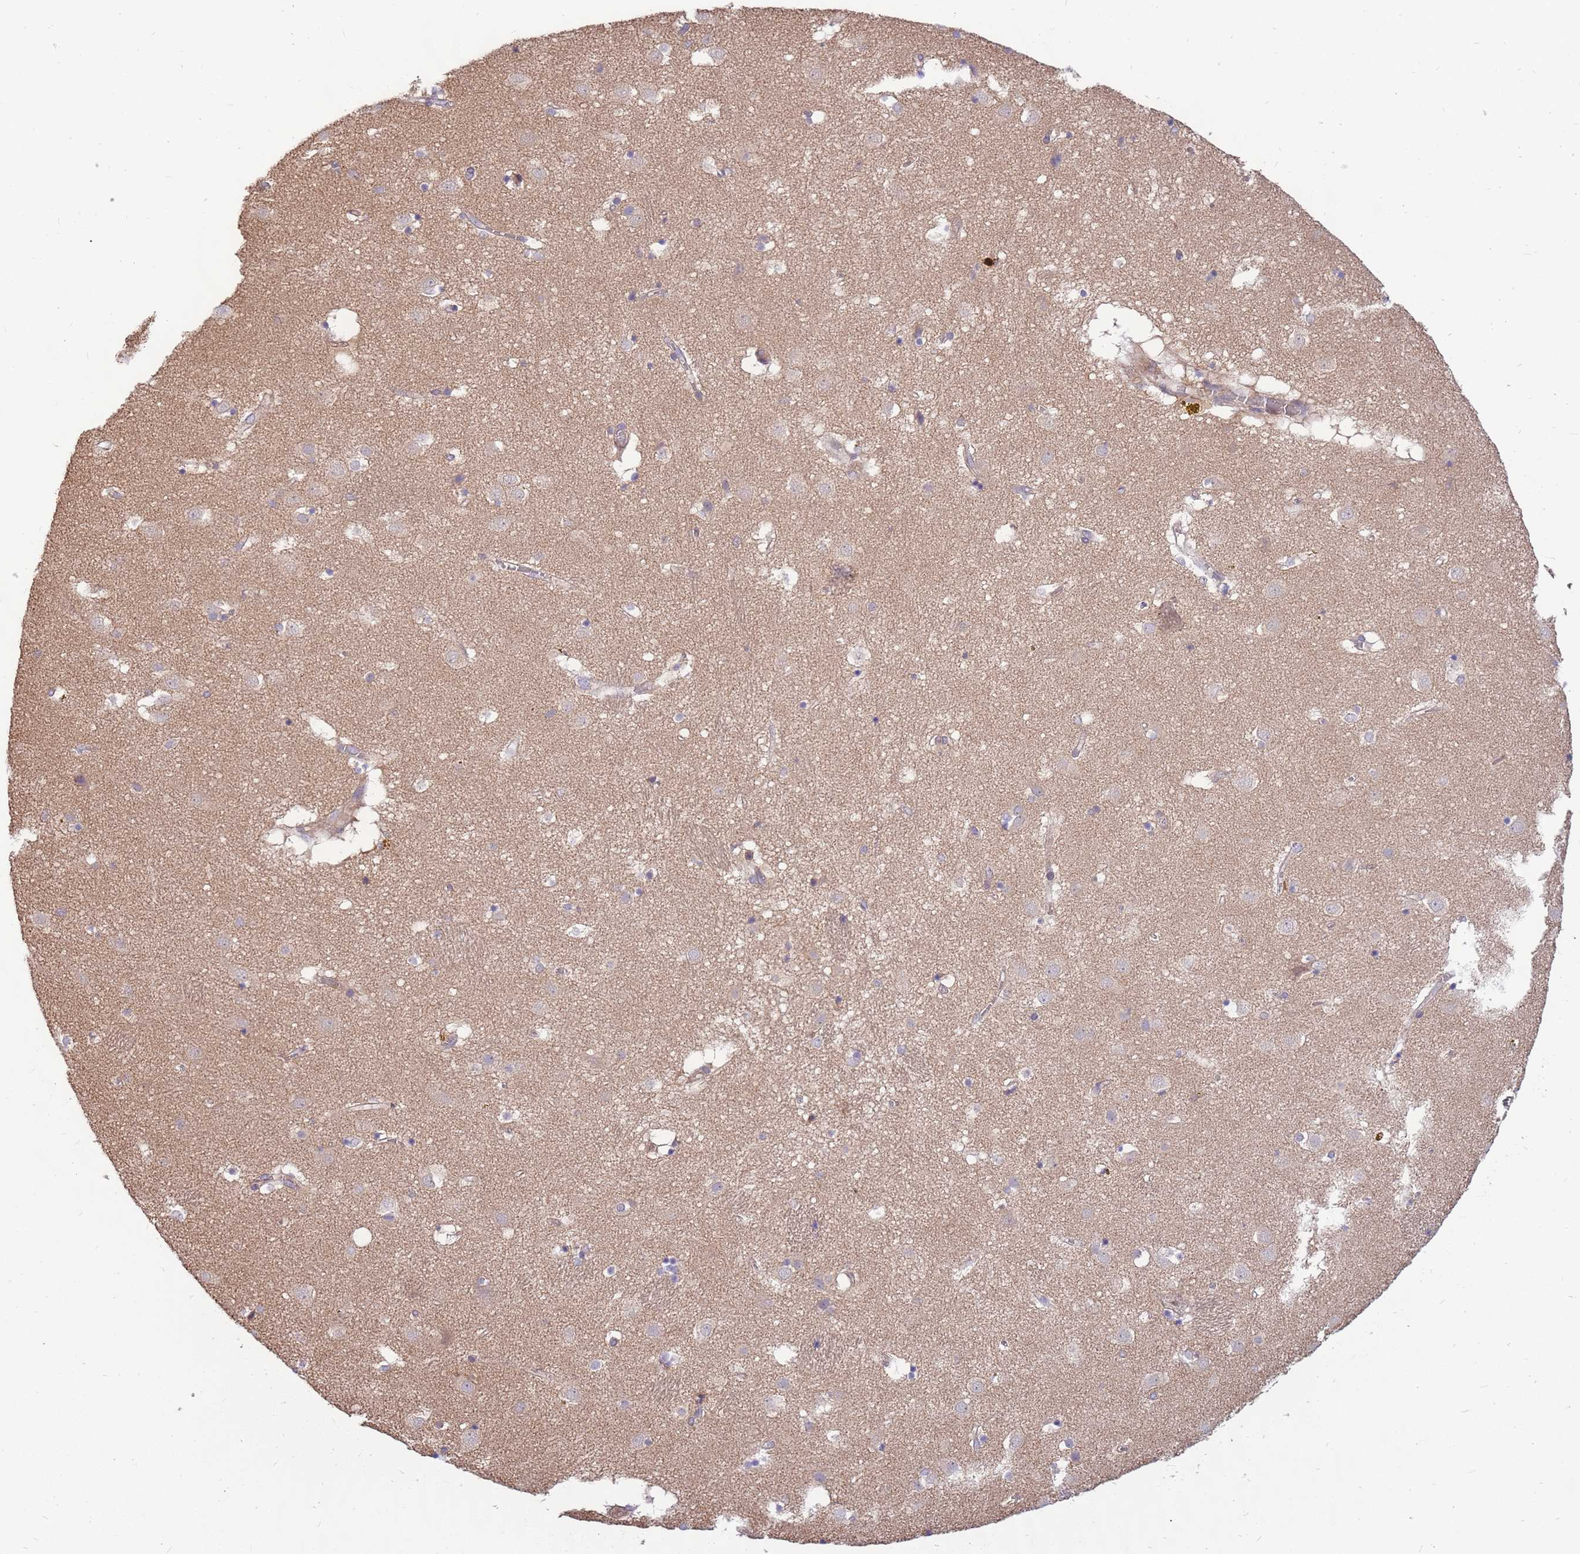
{"staining": {"intensity": "negative", "quantity": "none", "location": "none"}, "tissue": "caudate", "cell_type": "Glial cells", "image_type": "normal", "snomed": [{"axis": "morphology", "description": "Normal tissue, NOS"}, {"axis": "topography", "description": "Lateral ventricle wall"}], "caption": "A photomicrograph of caudate stained for a protein displays no brown staining in glial cells.", "gene": "MVD", "patient": {"sex": "male", "age": 70}}